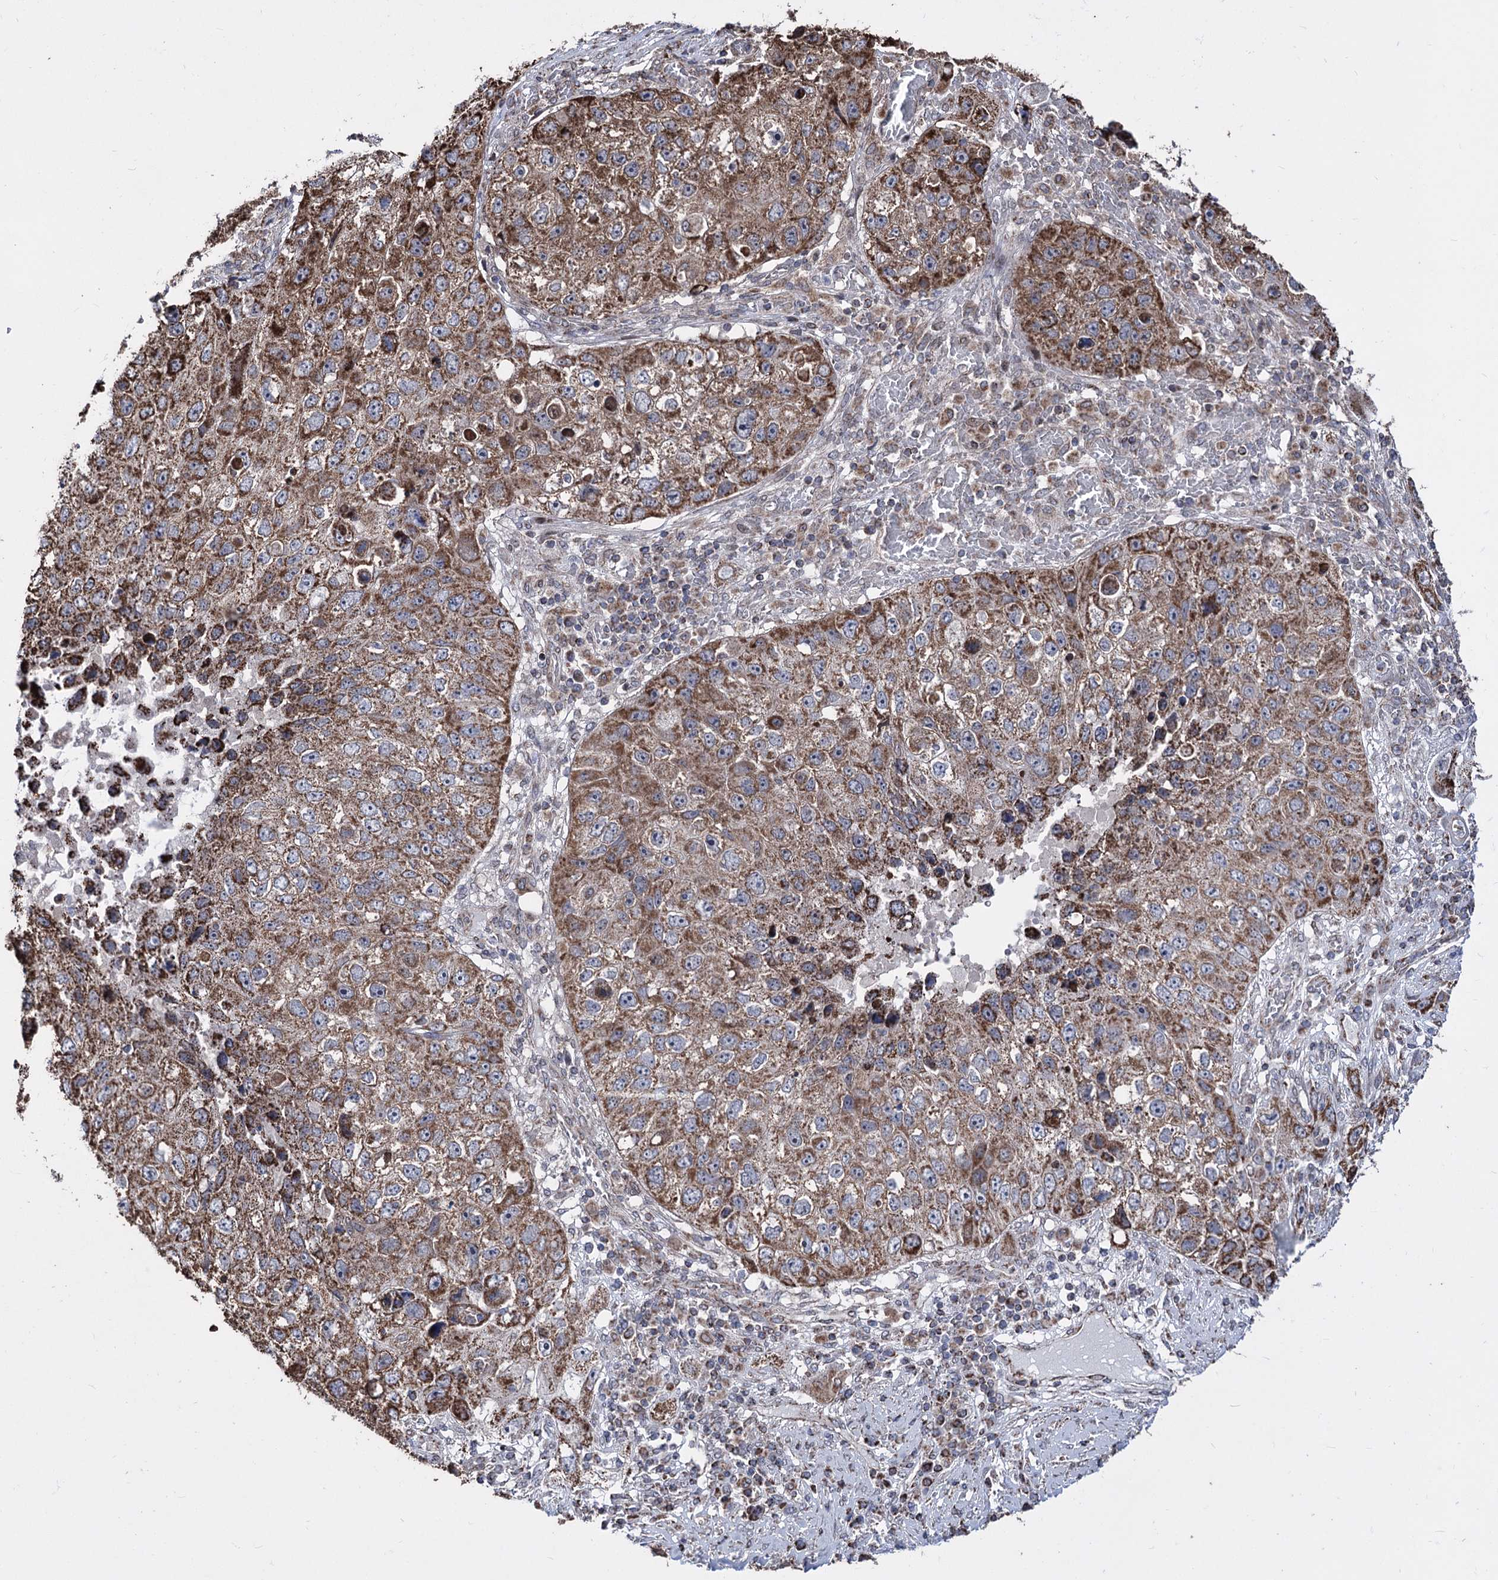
{"staining": {"intensity": "moderate", "quantity": ">75%", "location": "cytoplasmic/membranous"}, "tissue": "lung cancer", "cell_type": "Tumor cells", "image_type": "cancer", "snomed": [{"axis": "morphology", "description": "Squamous cell carcinoma, NOS"}, {"axis": "topography", "description": "Lung"}], "caption": "A brown stain highlights moderate cytoplasmic/membranous staining of a protein in lung cancer tumor cells.", "gene": "CREB3L4", "patient": {"sex": "male", "age": 61}}